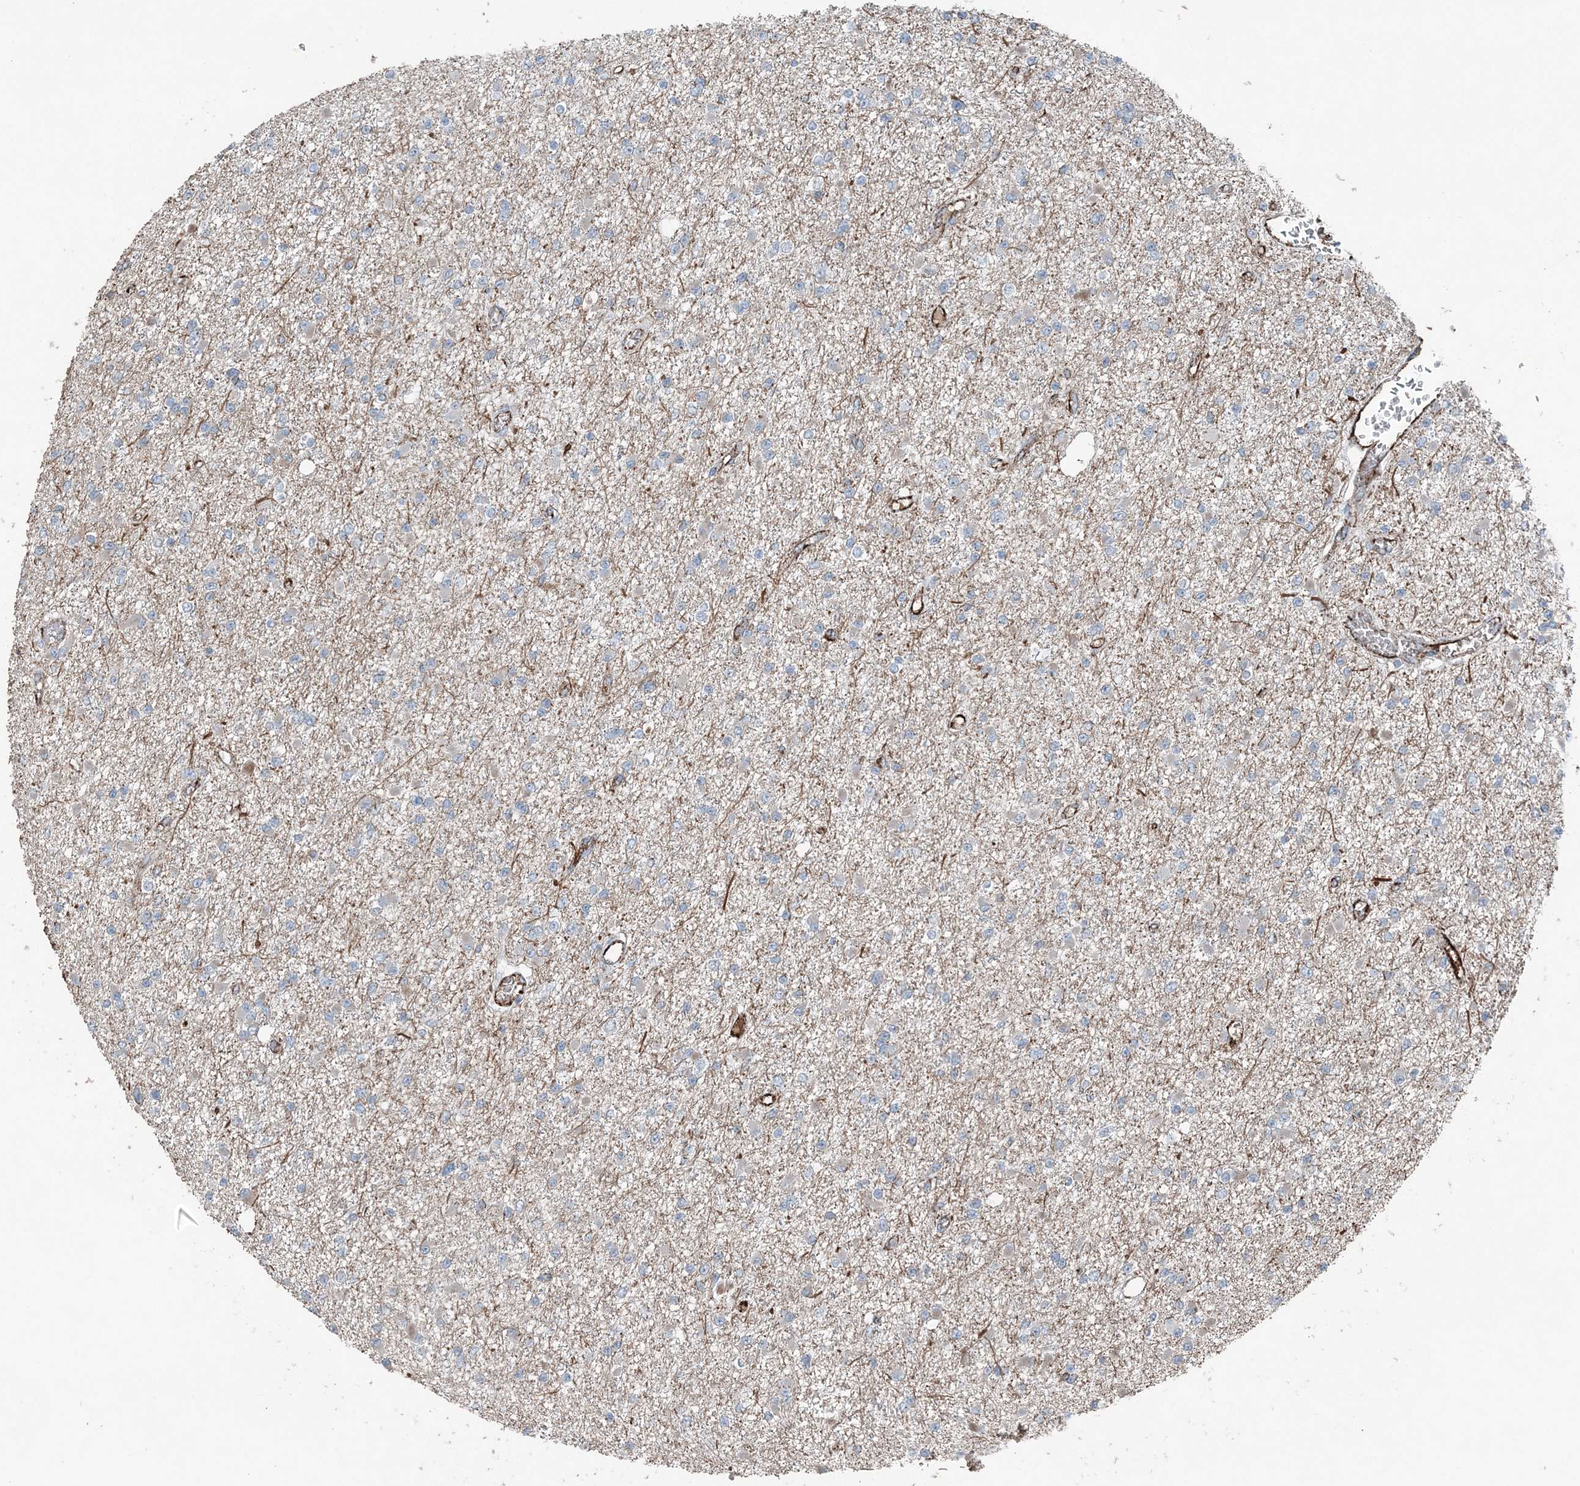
{"staining": {"intensity": "negative", "quantity": "none", "location": "none"}, "tissue": "glioma", "cell_type": "Tumor cells", "image_type": "cancer", "snomed": [{"axis": "morphology", "description": "Glioma, malignant, Low grade"}, {"axis": "topography", "description": "Brain"}], "caption": "The micrograph shows no staining of tumor cells in malignant glioma (low-grade).", "gene": "ELOVL7", "patient": {"sex": "female", "age": 22}}